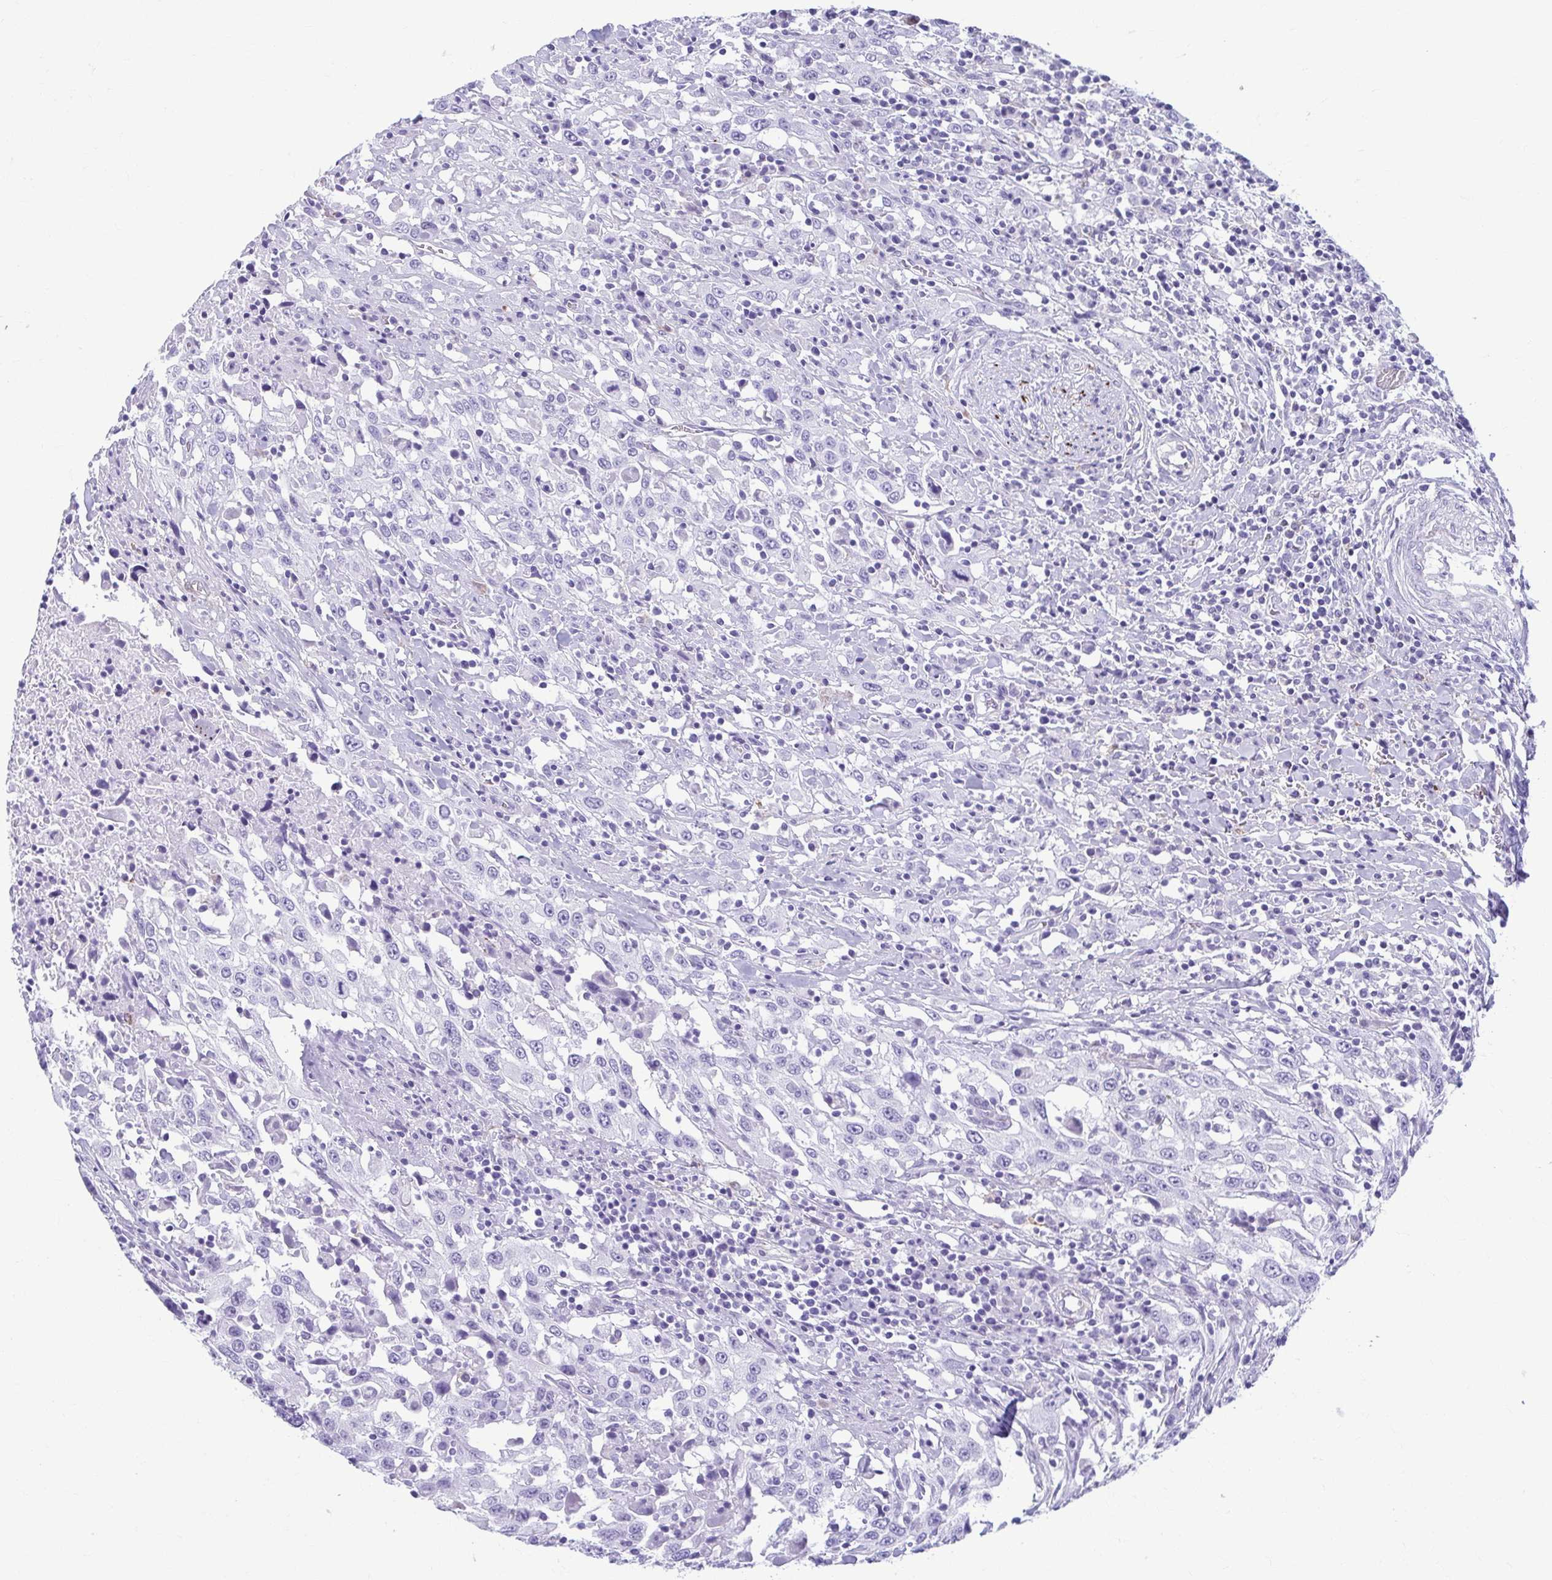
{"staining": {"intensity": "negative", "quantity": "none", "location": "none"}, "tissue": "urothelial cancer", "cell_type": "Tumor cells", "image_type": "cancer", "snomed": [{"axis": "morphology", "description": "Urothelial carcinoma, High grade"}, {"axis": "topography", "description": "Urinary bladder"}], "caption": "Image shows no protein expression in tumor cells of urothelial carcinoma (high-grade) tissue. (DAB immunohistochemistry (IHC) visualized using brightfield microscopy, high magnification).", "gene": "TCEAL3", "patient": {"sex": "male", "age": 61}}